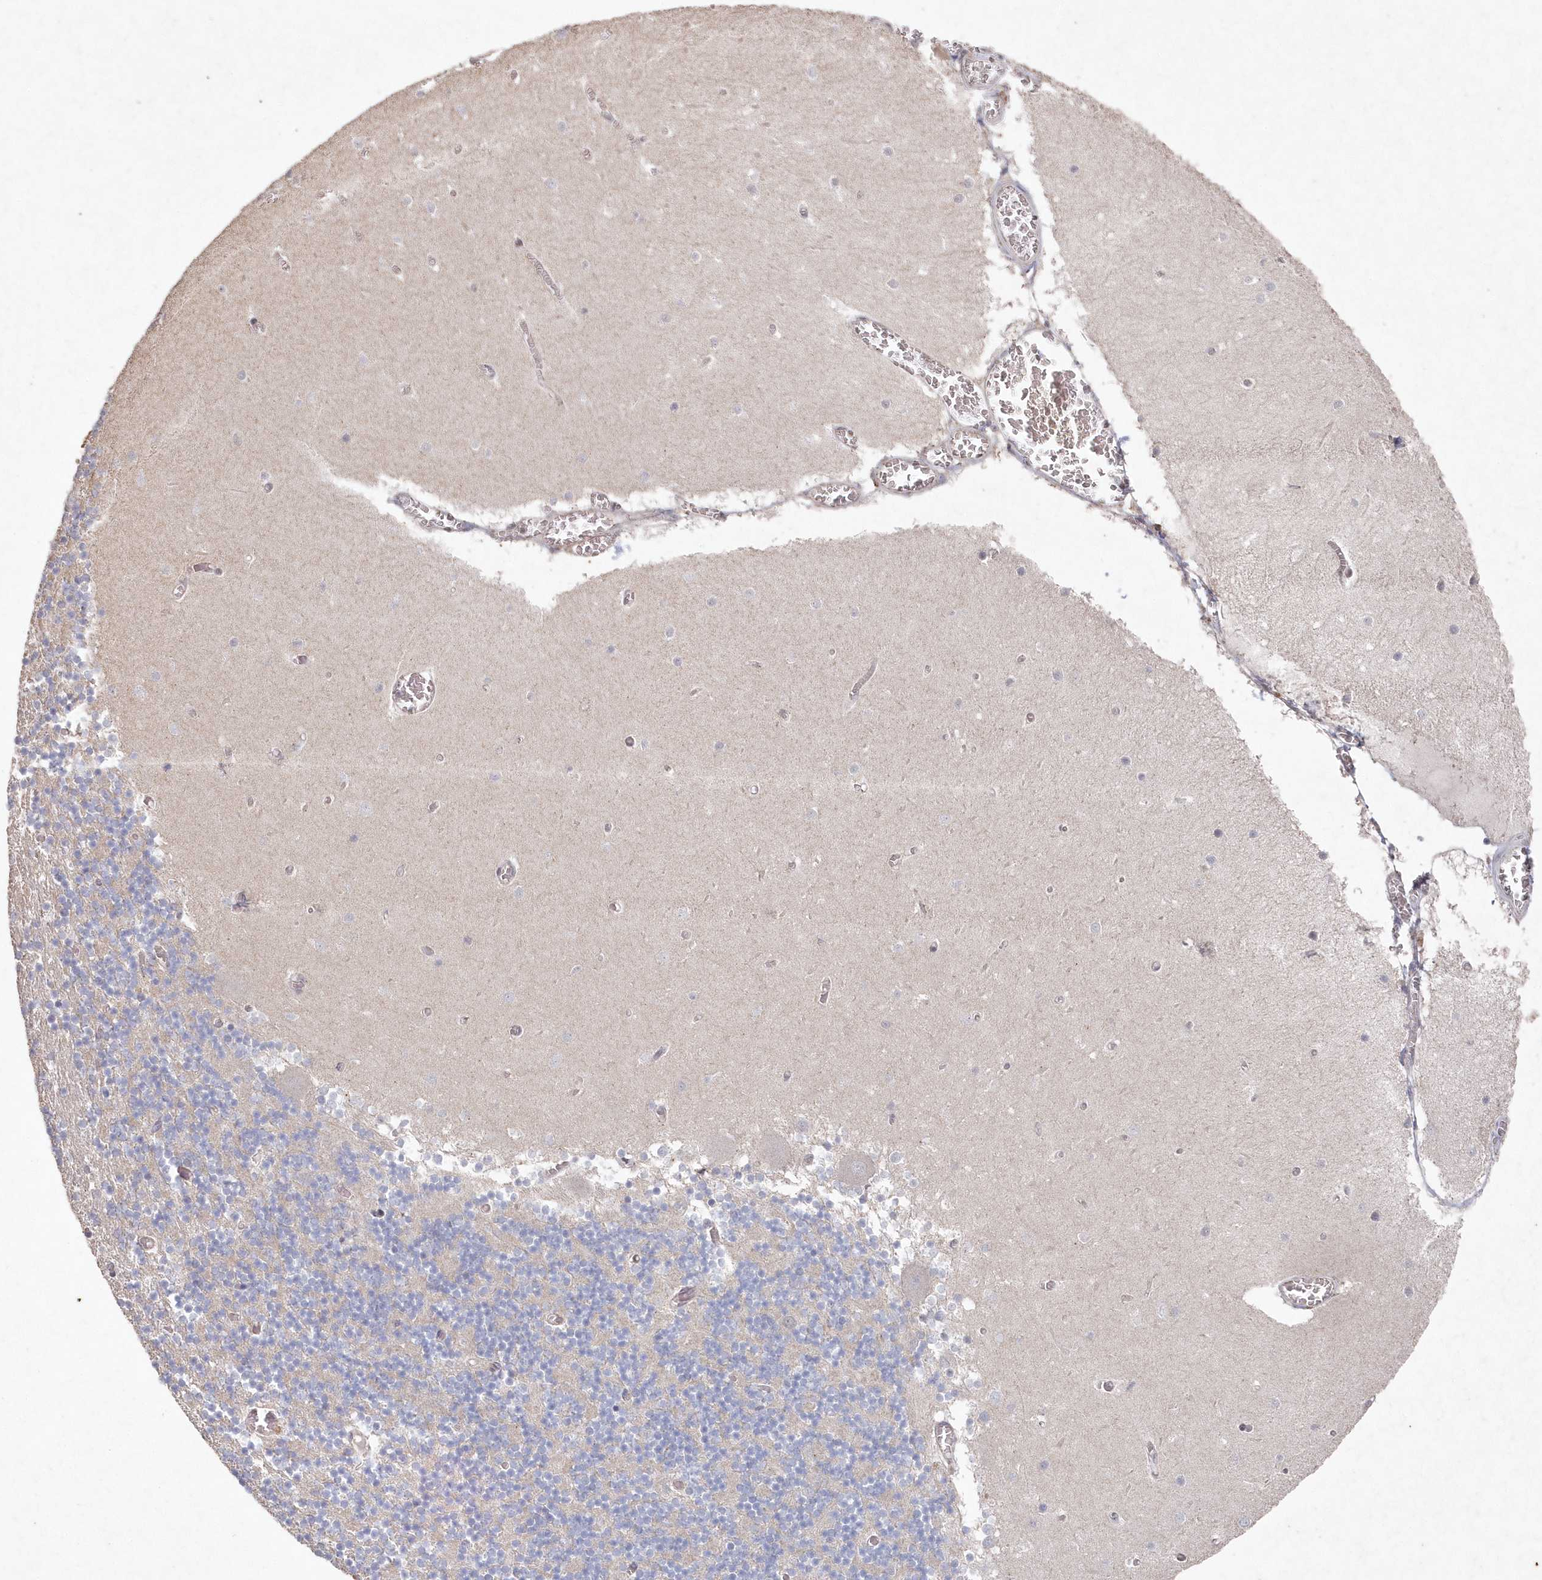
{"staining": {"intensity": "negative", "quantity": "none", "location": "none"}, "tissue": "cerebellum", "cell_type": "Cells in granular layer", "image_type": "normal", "snomed": [{"axis": "morphology", "description": "Normal tissue, NOS"}, {"axis": "topography", "description": "Cerebellum"}], "caption": "This photomicrograph is of normal cerebellum stained with IHC to label a protein in brown with the nuclei are counter-stained blue. There is no expression in cells in granular layer. (DAB (3,3'-diaminobenzidine) immunohistochemistry (IHC) visualized using brightfield microscopy, high magnification).", "gene": "VSIG2", "patient": {"sex": "female", "age": 28}}